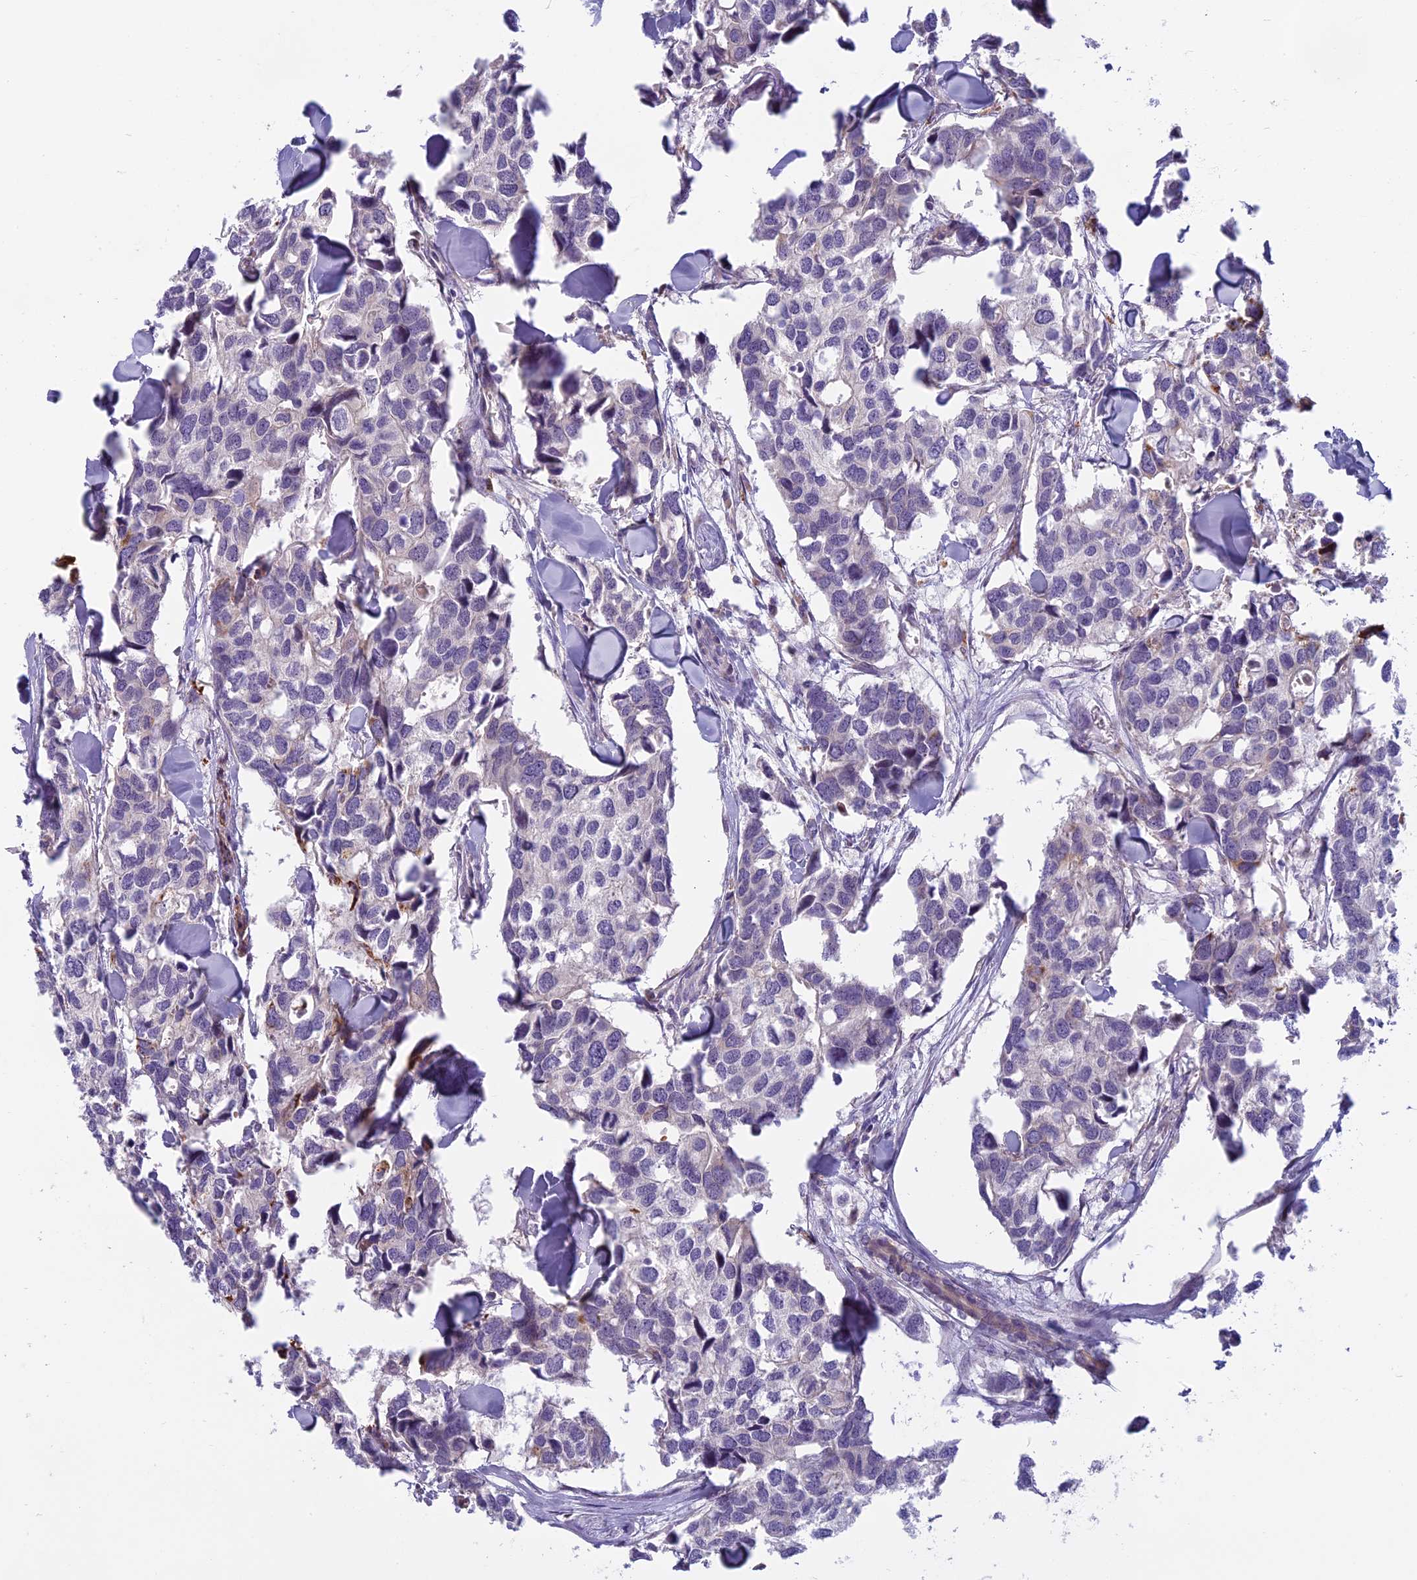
{"staining": {"intensity": "negative", "quantity": "none", "location": "none"}, "tissue": "breast cancer", "cell_type": "Tumor cells", "image_type": "cancer", "snomed": [{"axis": "morphology", "description": "Duct carcinoma"}, {"axis": "topography", "description": "Breast"}], "caption": "DAB (3,3'-diaminobenzidine) immunohistochemical staining of human breast infiltrating ductal carcinoma demonstrates no significant staining in tumor cells.", "gene": "SEMA7A", "patient": {"sex": "female", "age": 83}}